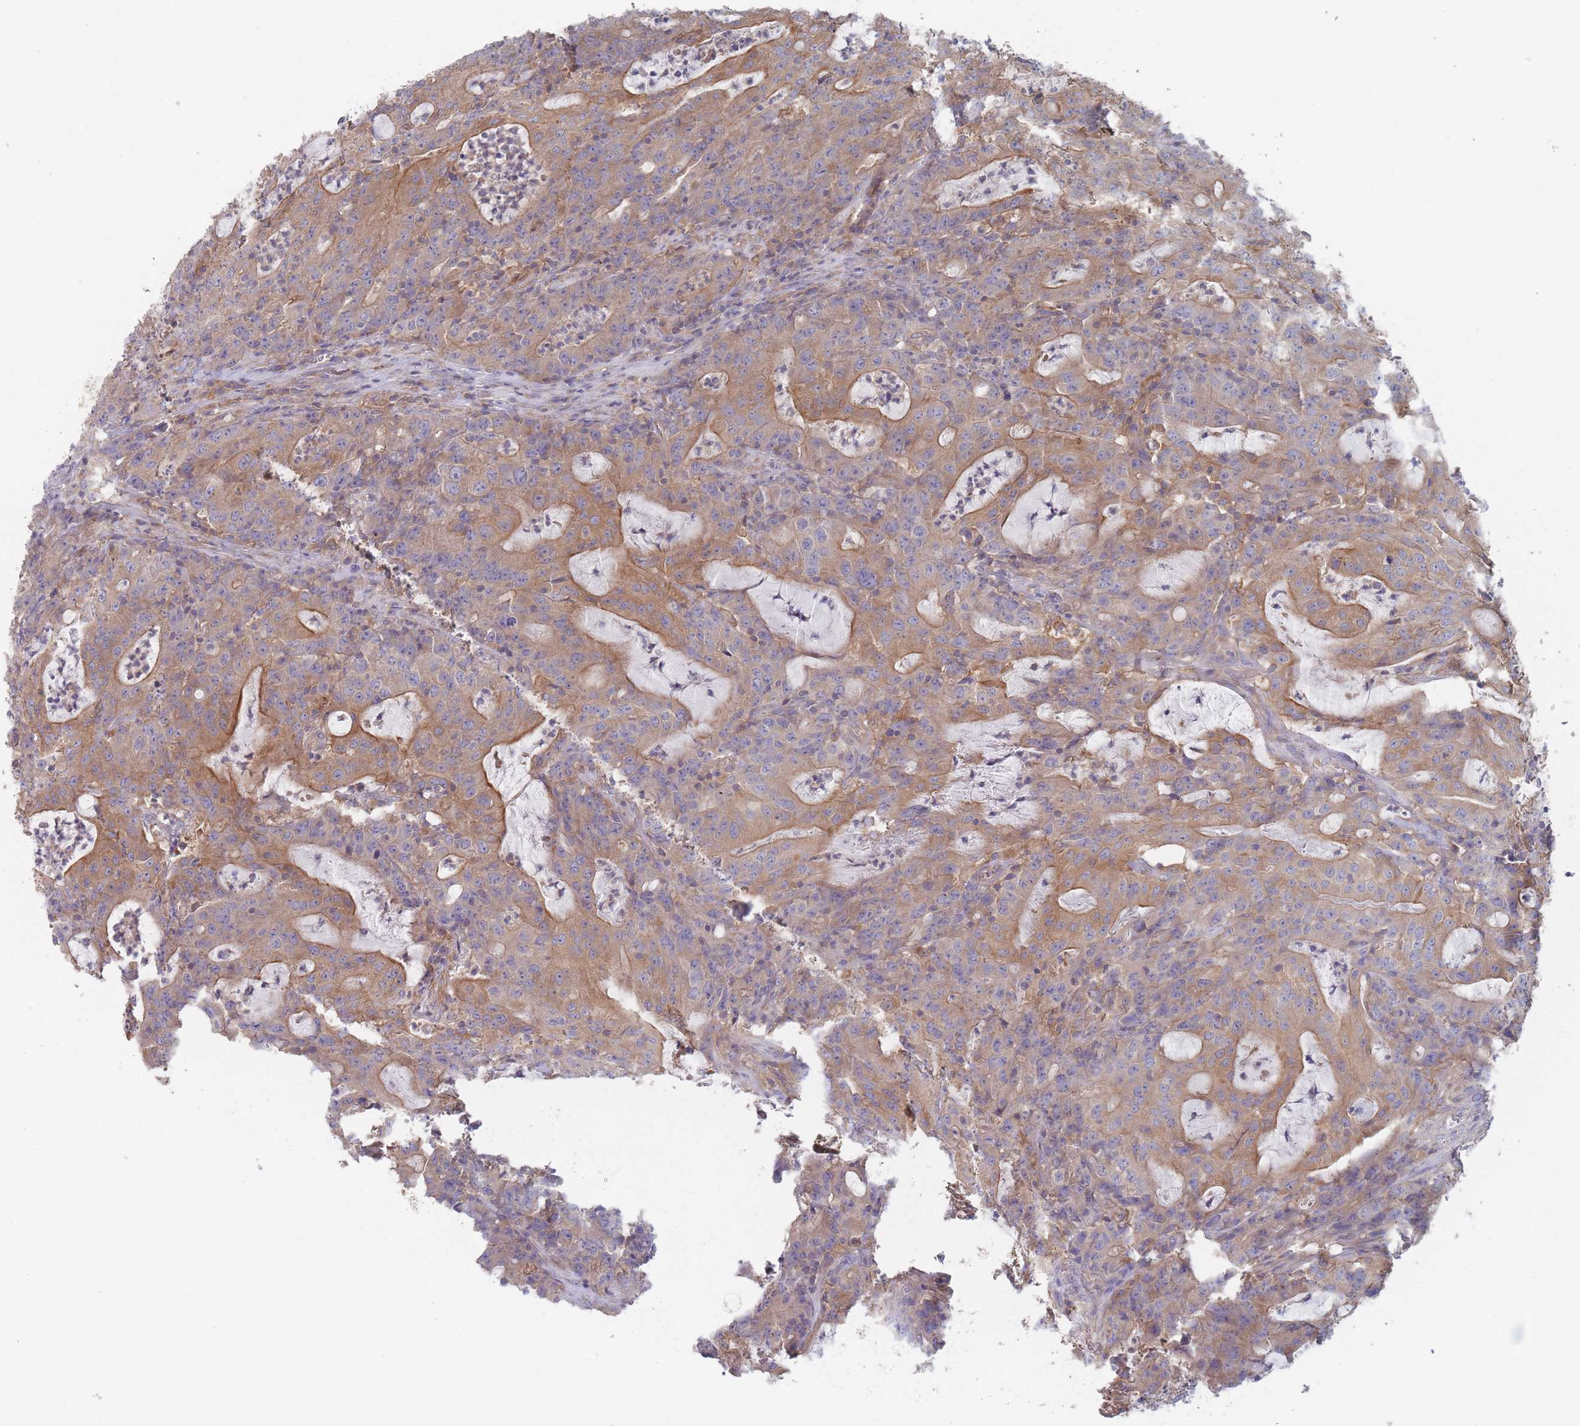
{"staining": {"intensity": "moderate", "quantity": ">75%", "location": "cytoplasmic/membranous"}, "tissue": "colorectal cancer", "cell_type": "Tumor cells", "image_type": "cancer", "snomed": [{"axis": "morphology", "description": "Adenocarcinoma, NOS"}, {"axis": "topography", "description": "Colon"}], "caption": "IHC of colorectal cancer (adenocarcinoma) reveals medium levels of moderate cytoplasmic/membranous staining in about >75% of tumor cells.", "gene": "EFCC1", "patient": {"sex": "male", "age": 83}}